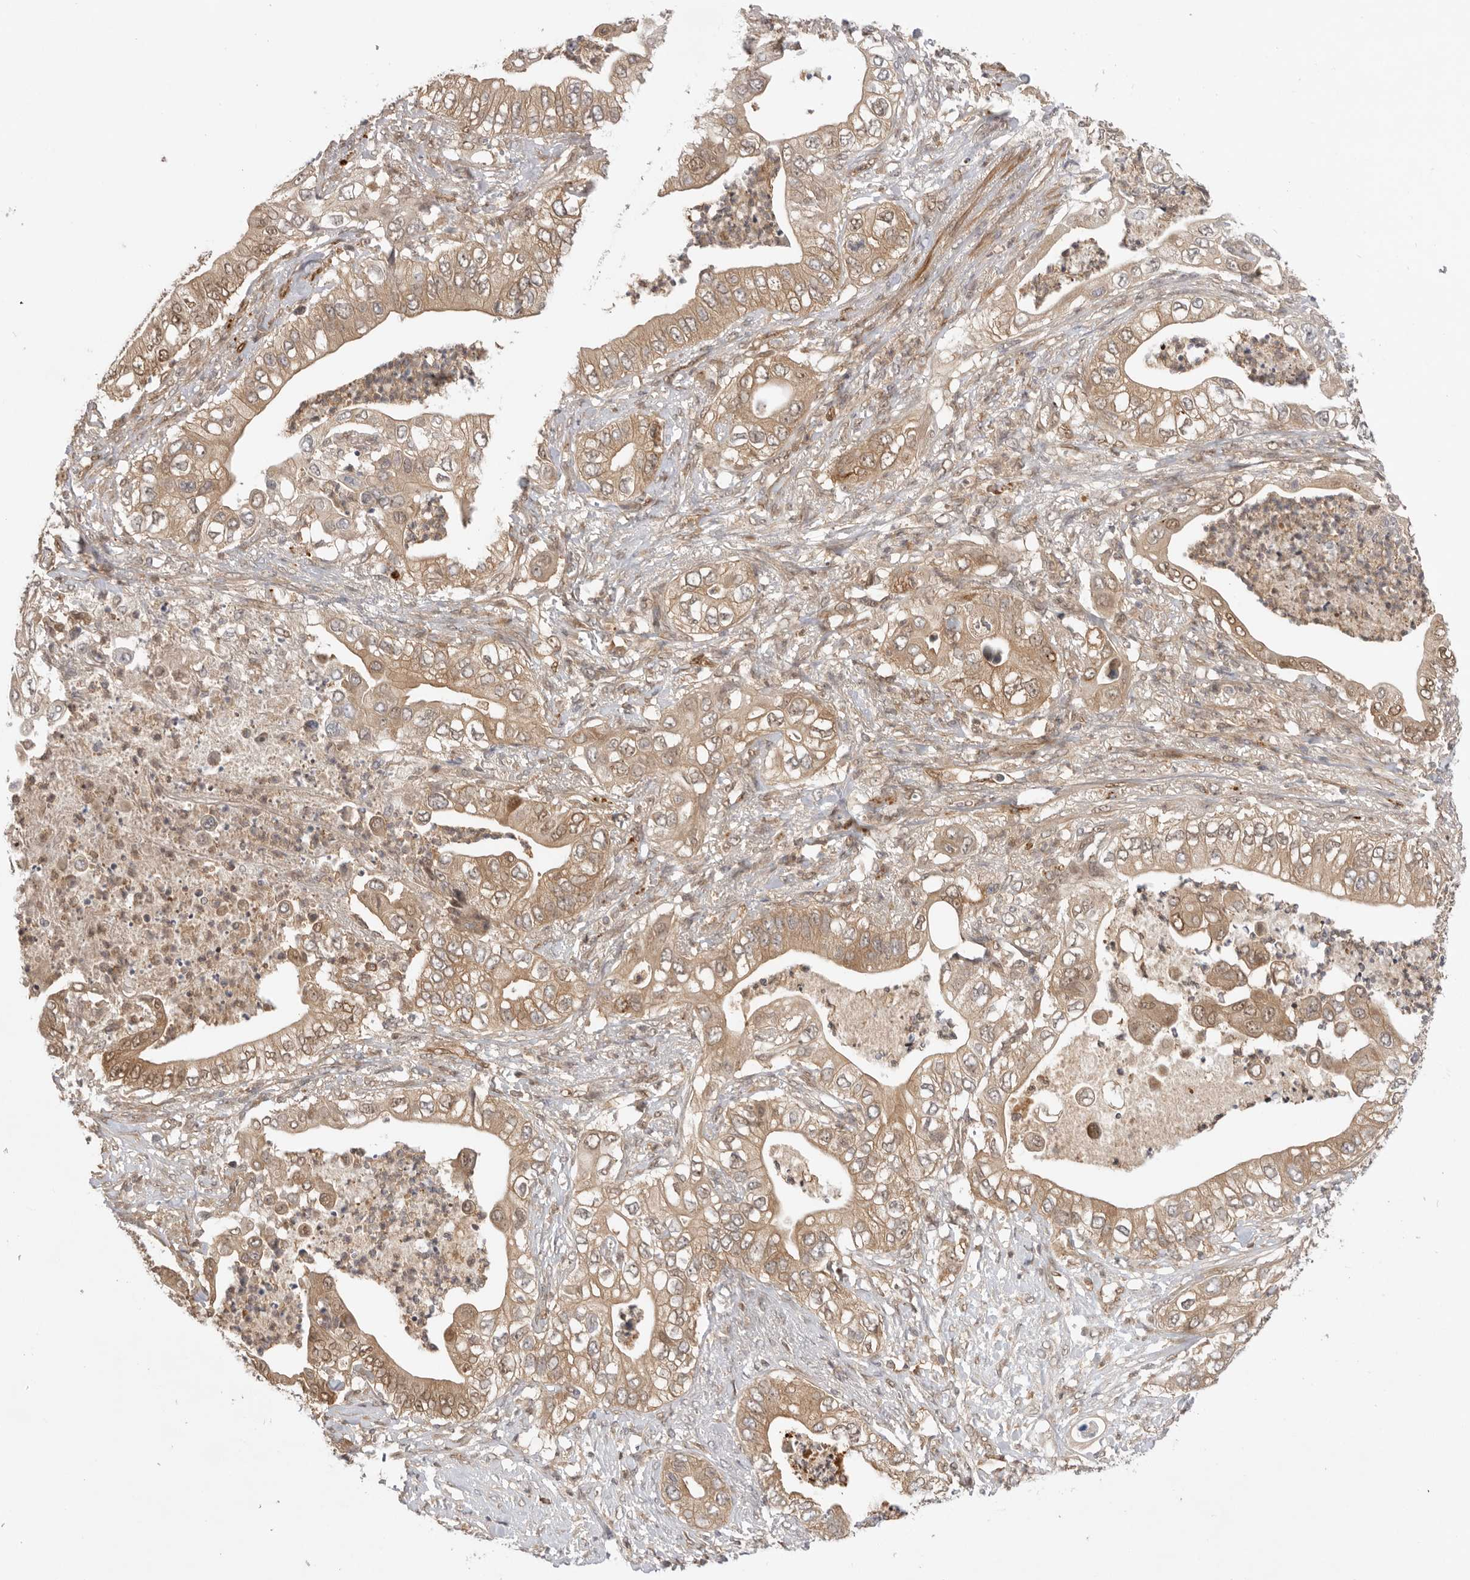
{"staining": {"intensity": "moderate", "quantity": ">75%", "location": "cytoplasmic/membranous,nuclear"}, "tissue": "pancreatic cancer", "cell_type": "Tumor cells", "image_type": "cancer", "snomed": [{"axis": "morphology", "description": "Adenocarcinoma, NOS"}, {"axis": "topography", "description": "Pancreas"}], "caption": "An immunohistochemistry micrograph of neoplastic tissue is shown. Protein staining in brown shows moderate cytoplasmic/membranous and nuclear positivity in pancreatic adenocarcinoma within tumor cells.", "gene": "DCAF8", "patient": {"sex": "female", "age": 78}}